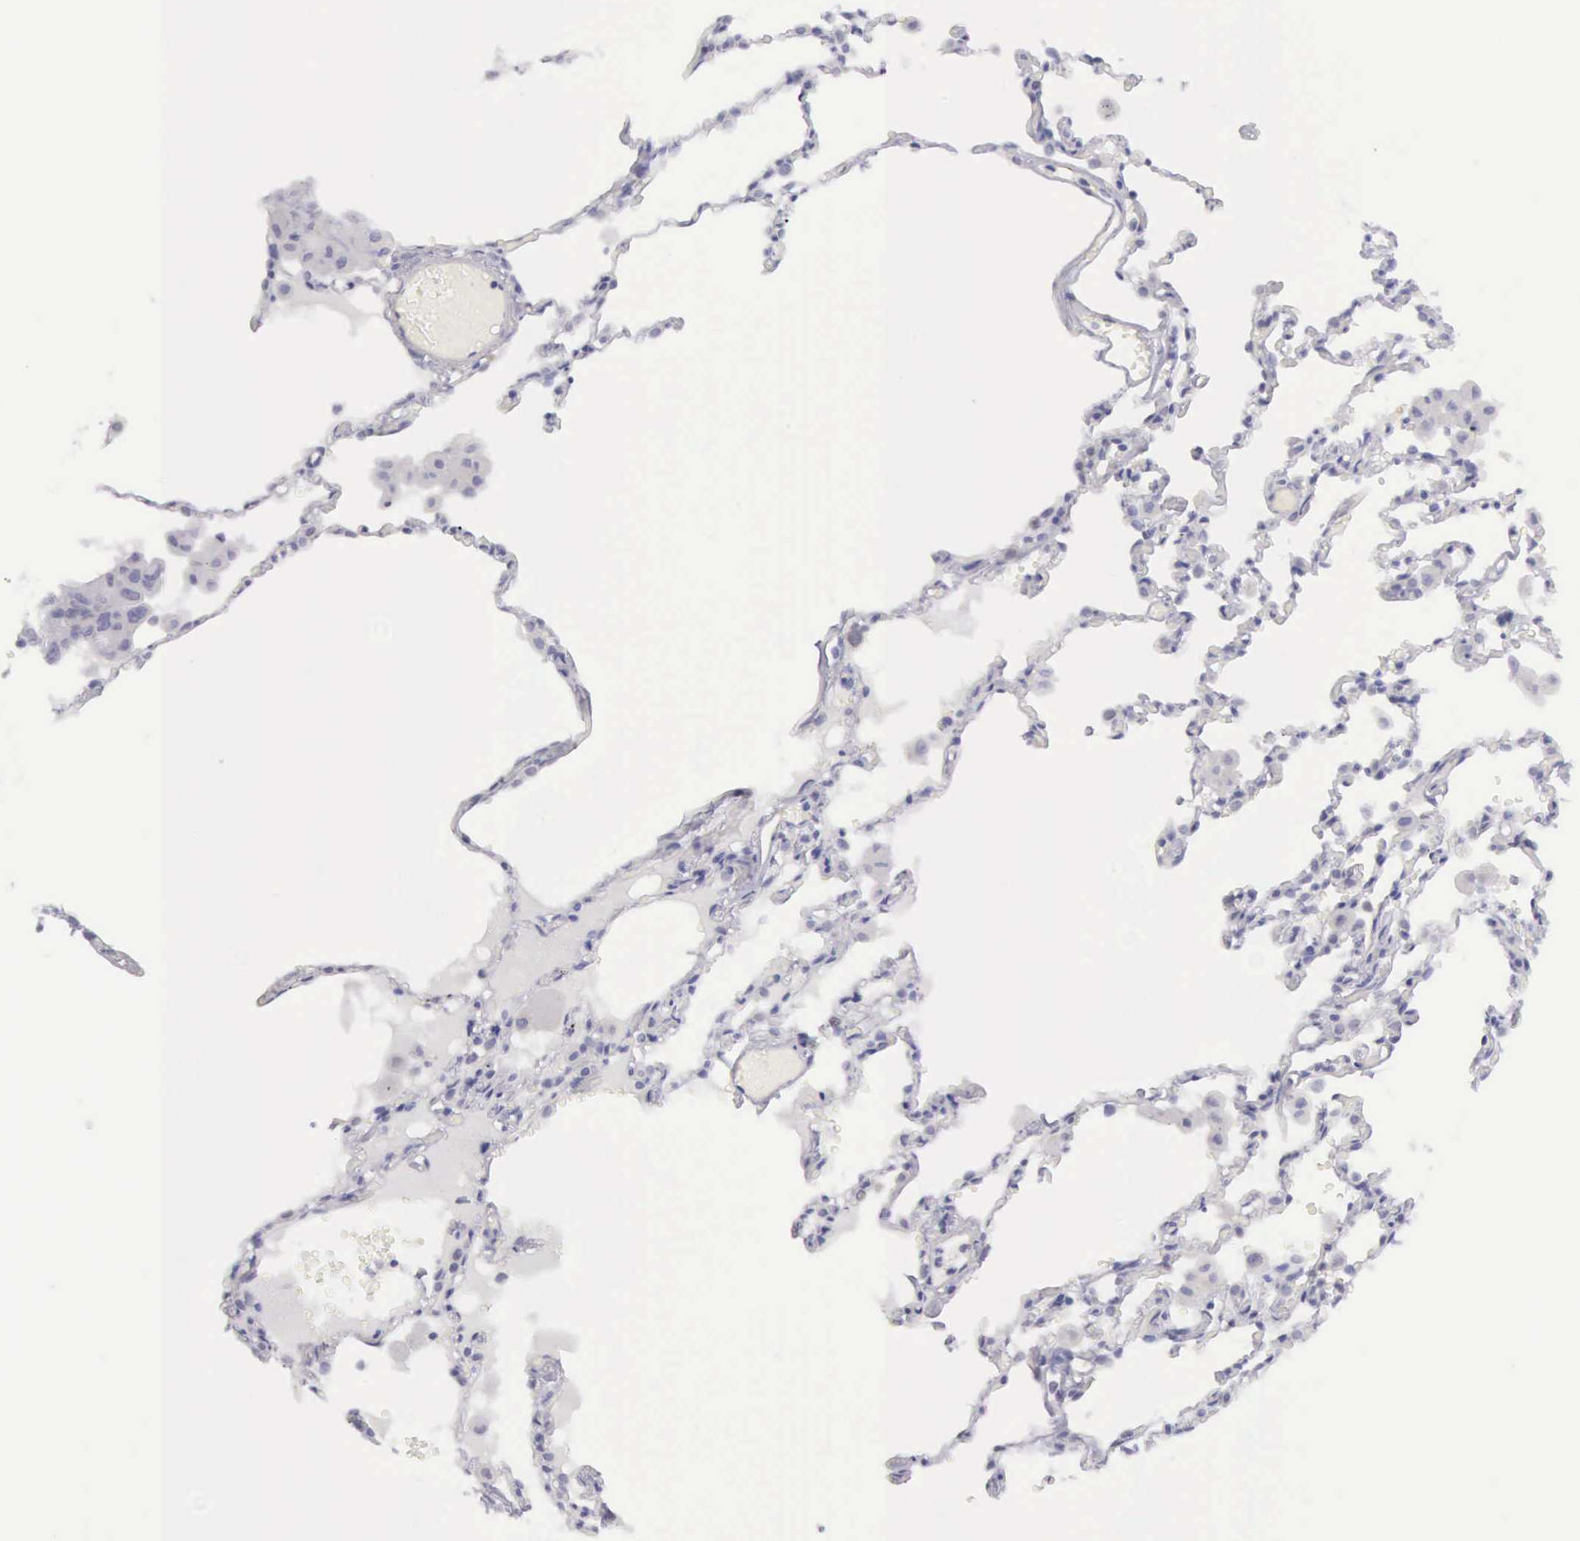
{"staining": {"intensity": "weak", "quantity": "25%-75%", "location": "cytoplasmic/membranous"}, "tissue": "lung cancer", "cell_type": "Tumor cells", "image_type": "cancer", "snomed": [{"axis": "morphology", "description": "Adenocarcinoma, NOS"}, {"axis": "topography", "description": "Lung"}], "caption": "IHC micrograph of neoplastic tissue: human adenocarcinoma (lung) stained using IHC reveals low levels of weak protein expression localized specifically in the cytoplasmic/membranous of tumor cells, appearing as a cytoplasmic/membranous brown color.", "gene": "ARFGAP3", "patient": {"sex": "male", "age": 64}}